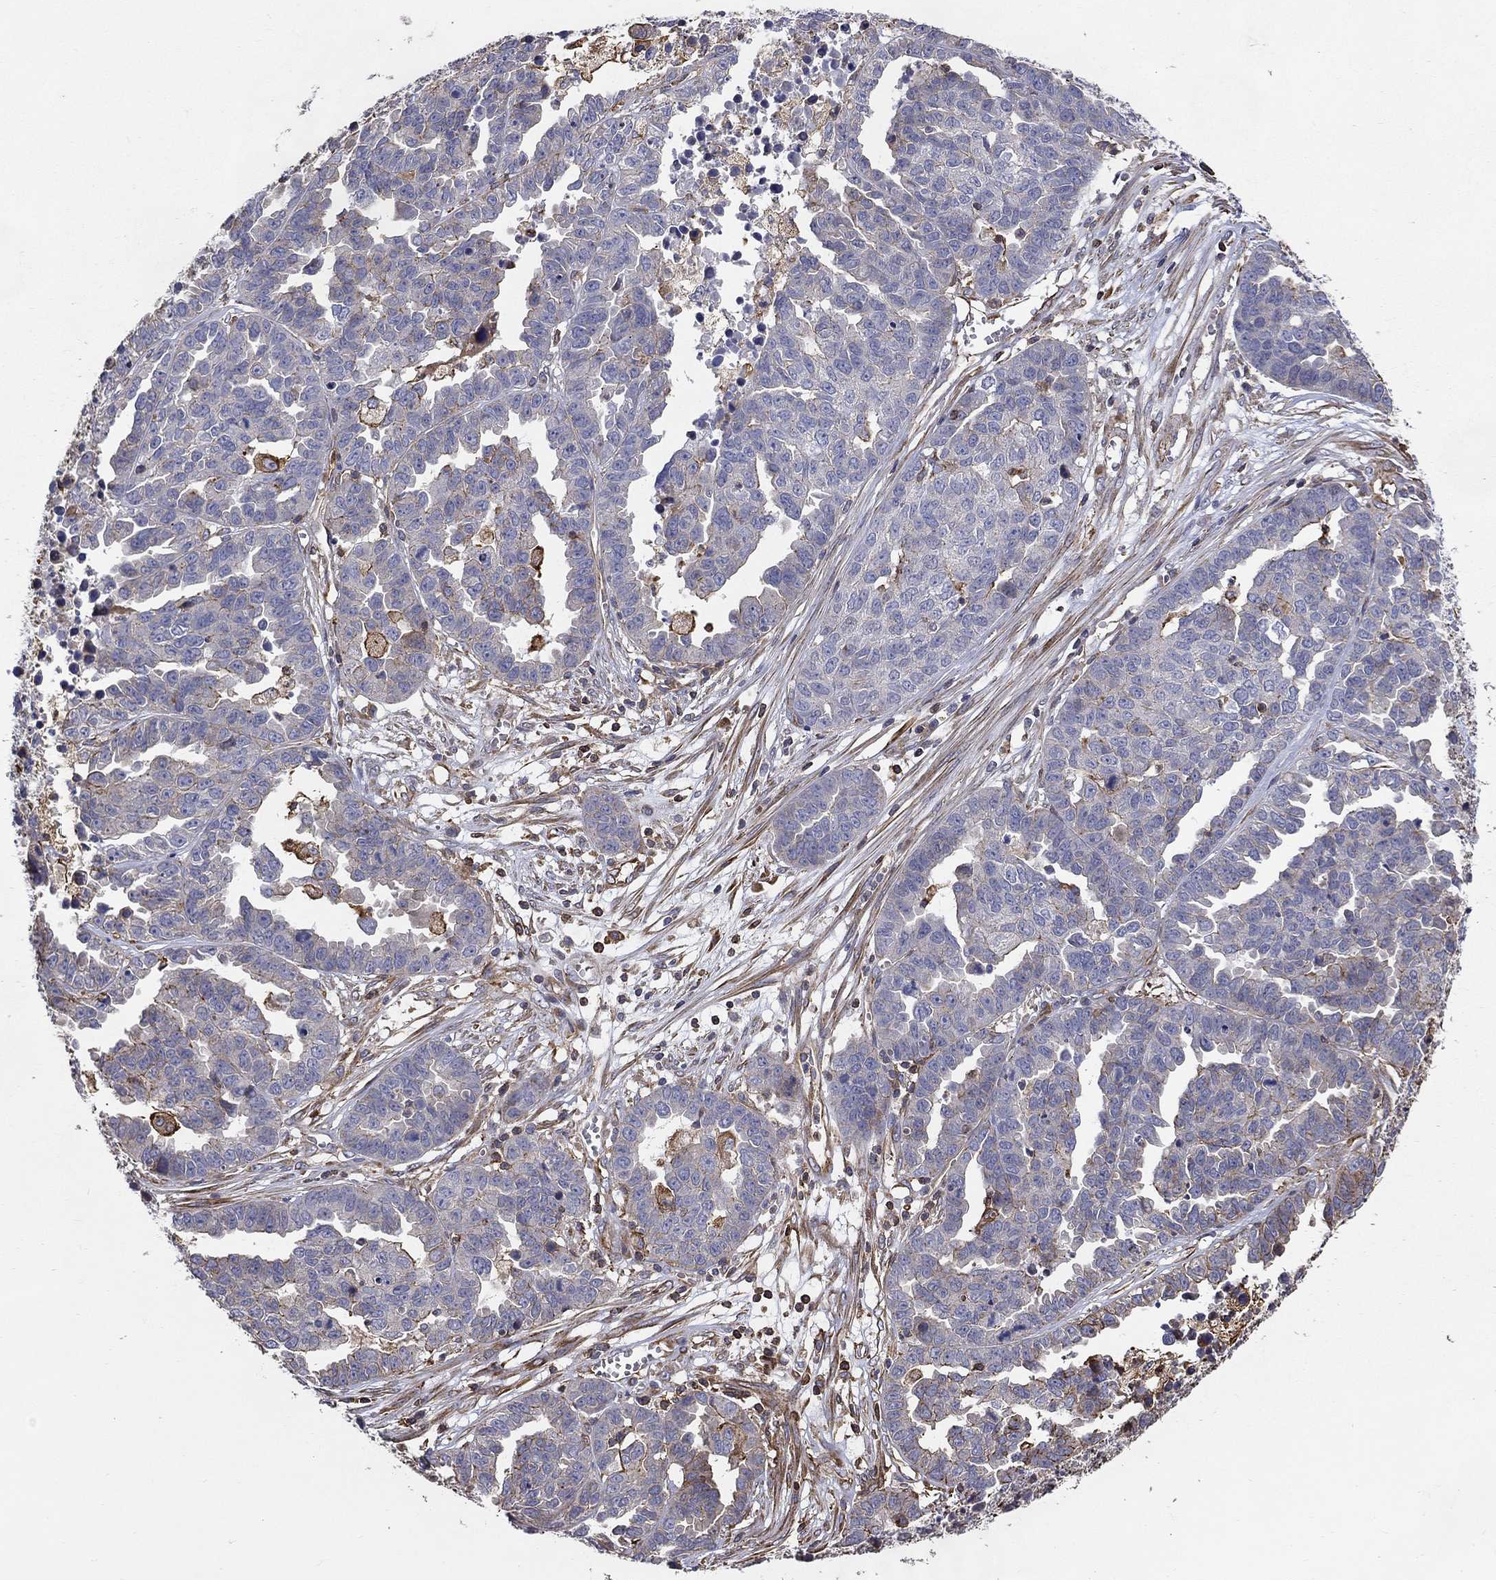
{"staining": {"intensity": "strong", "quantity": "<25%", "location": "cytoplasmic/membranous"}, "tissue": "ovarian cancer", "cell_type": "Tumor cells", "image_type": "cancer", "snomed": [{"axis": "morphology", "description": "Cystadenocarcinoma, serous, NOS"}, {"axis": "topography", "description": "Ovary"}], "caption": "Immunohistochemistry micrograph of neoplastic tissue: ovarian serous cystadenocarcinoma stained using IHC displays medium levels of strong protein expression localized specifically in the cytoplasmic/membranous of tumor cells, appearing as a cytoplasmic/membranous brown color.", "gene": "NPHP1", "patient": {"sex": "female", "age": 87}}